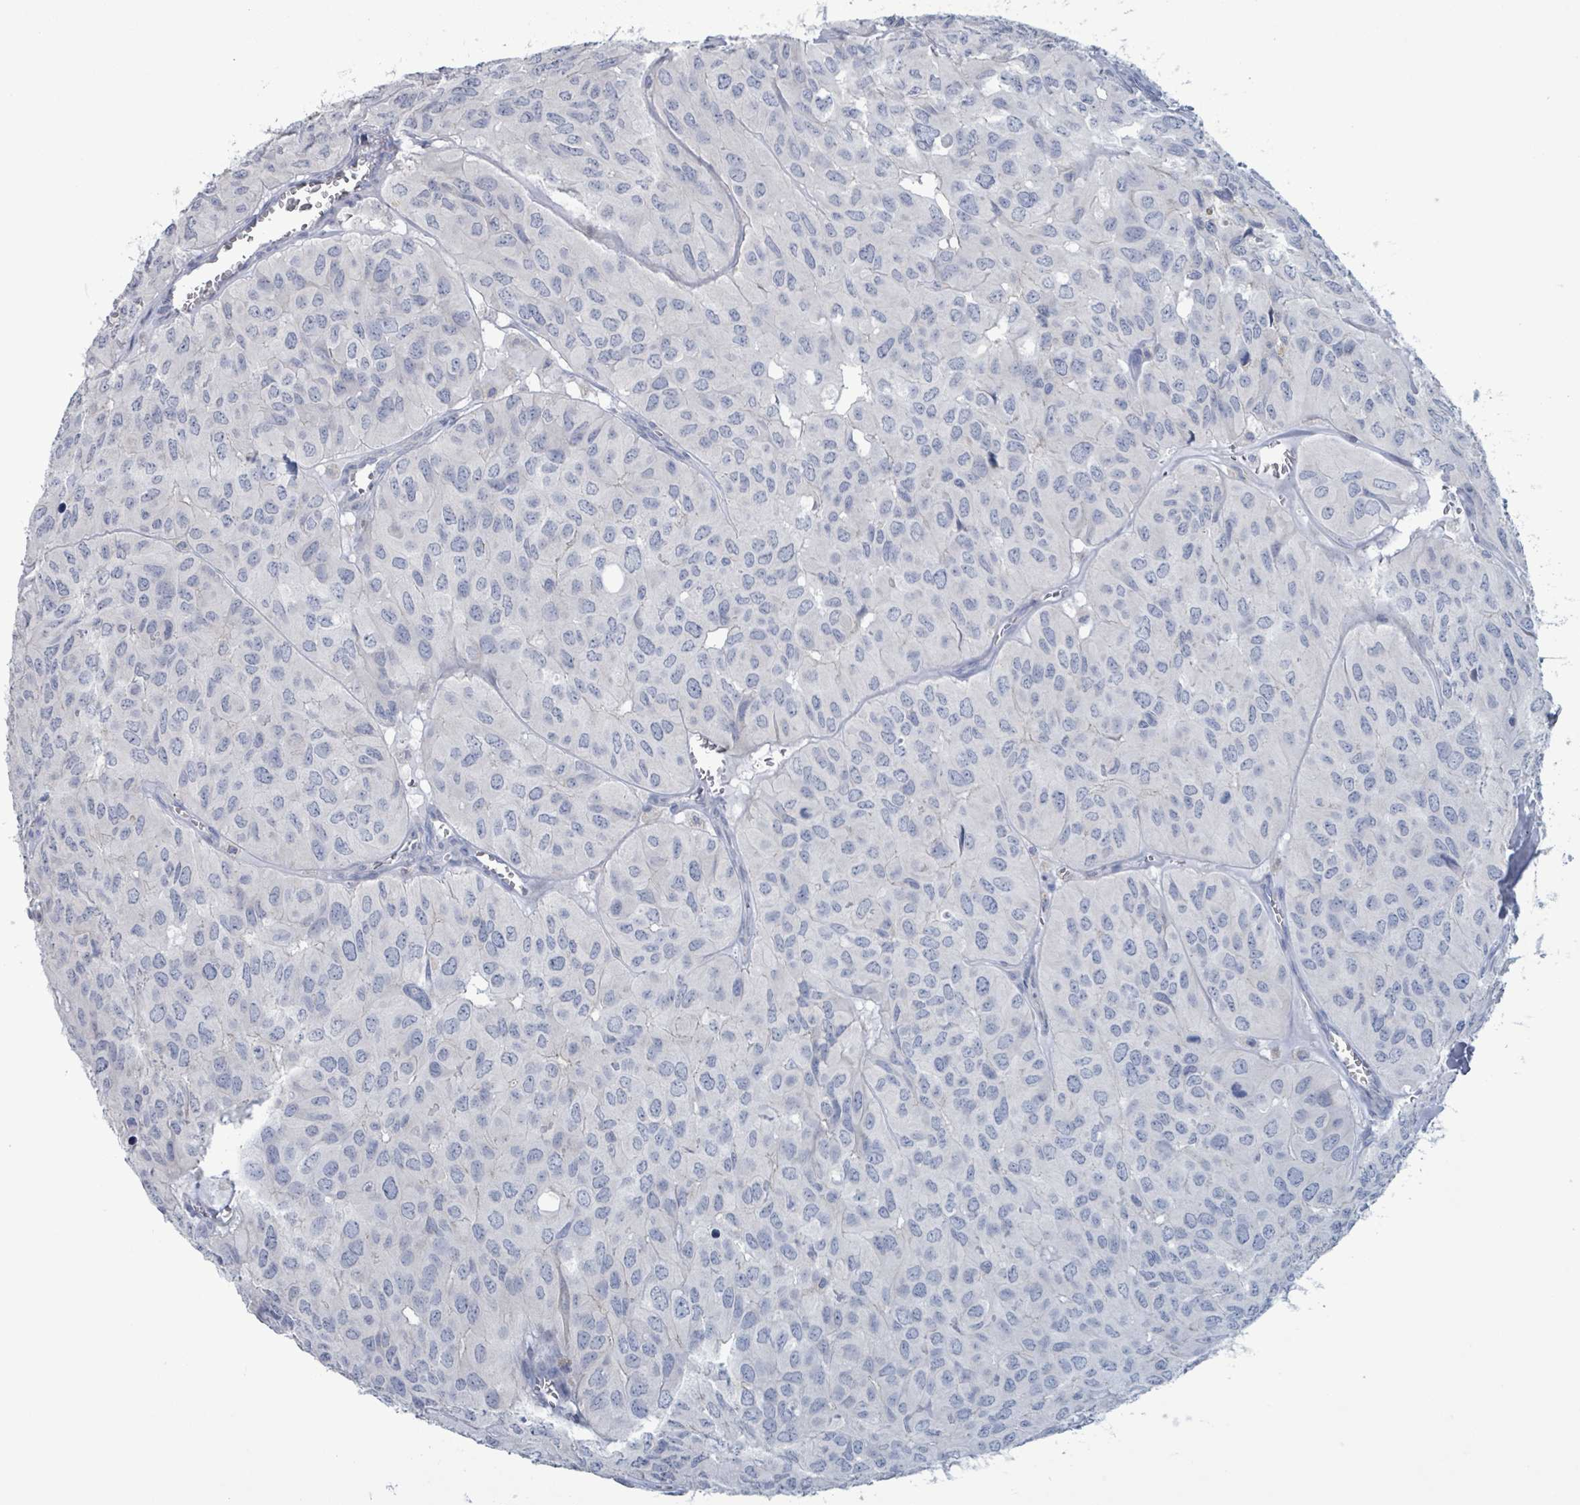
{"staining": {"intensity": "negative", "quantity": "none", "location": "none"}, "tissue": "head and neck cancer", "cell_type": "Tumor cells", "image_type": "cancer", "snomed": [{"axis": "morphology", "description": "Adenocarcinoma, NOS"}, {"axis": "topography", "description": "Salivary gland, NOS"}, {"axis": "topography", "description": "Head-Neck"}], "caption": "IHC micrograph of neoplastic tissue: head and neck cancer stained with DAB shows no significant protein staining in tumor cells.", "gene": "PKLR", "patient": {"sex": "female", "age": 76}}